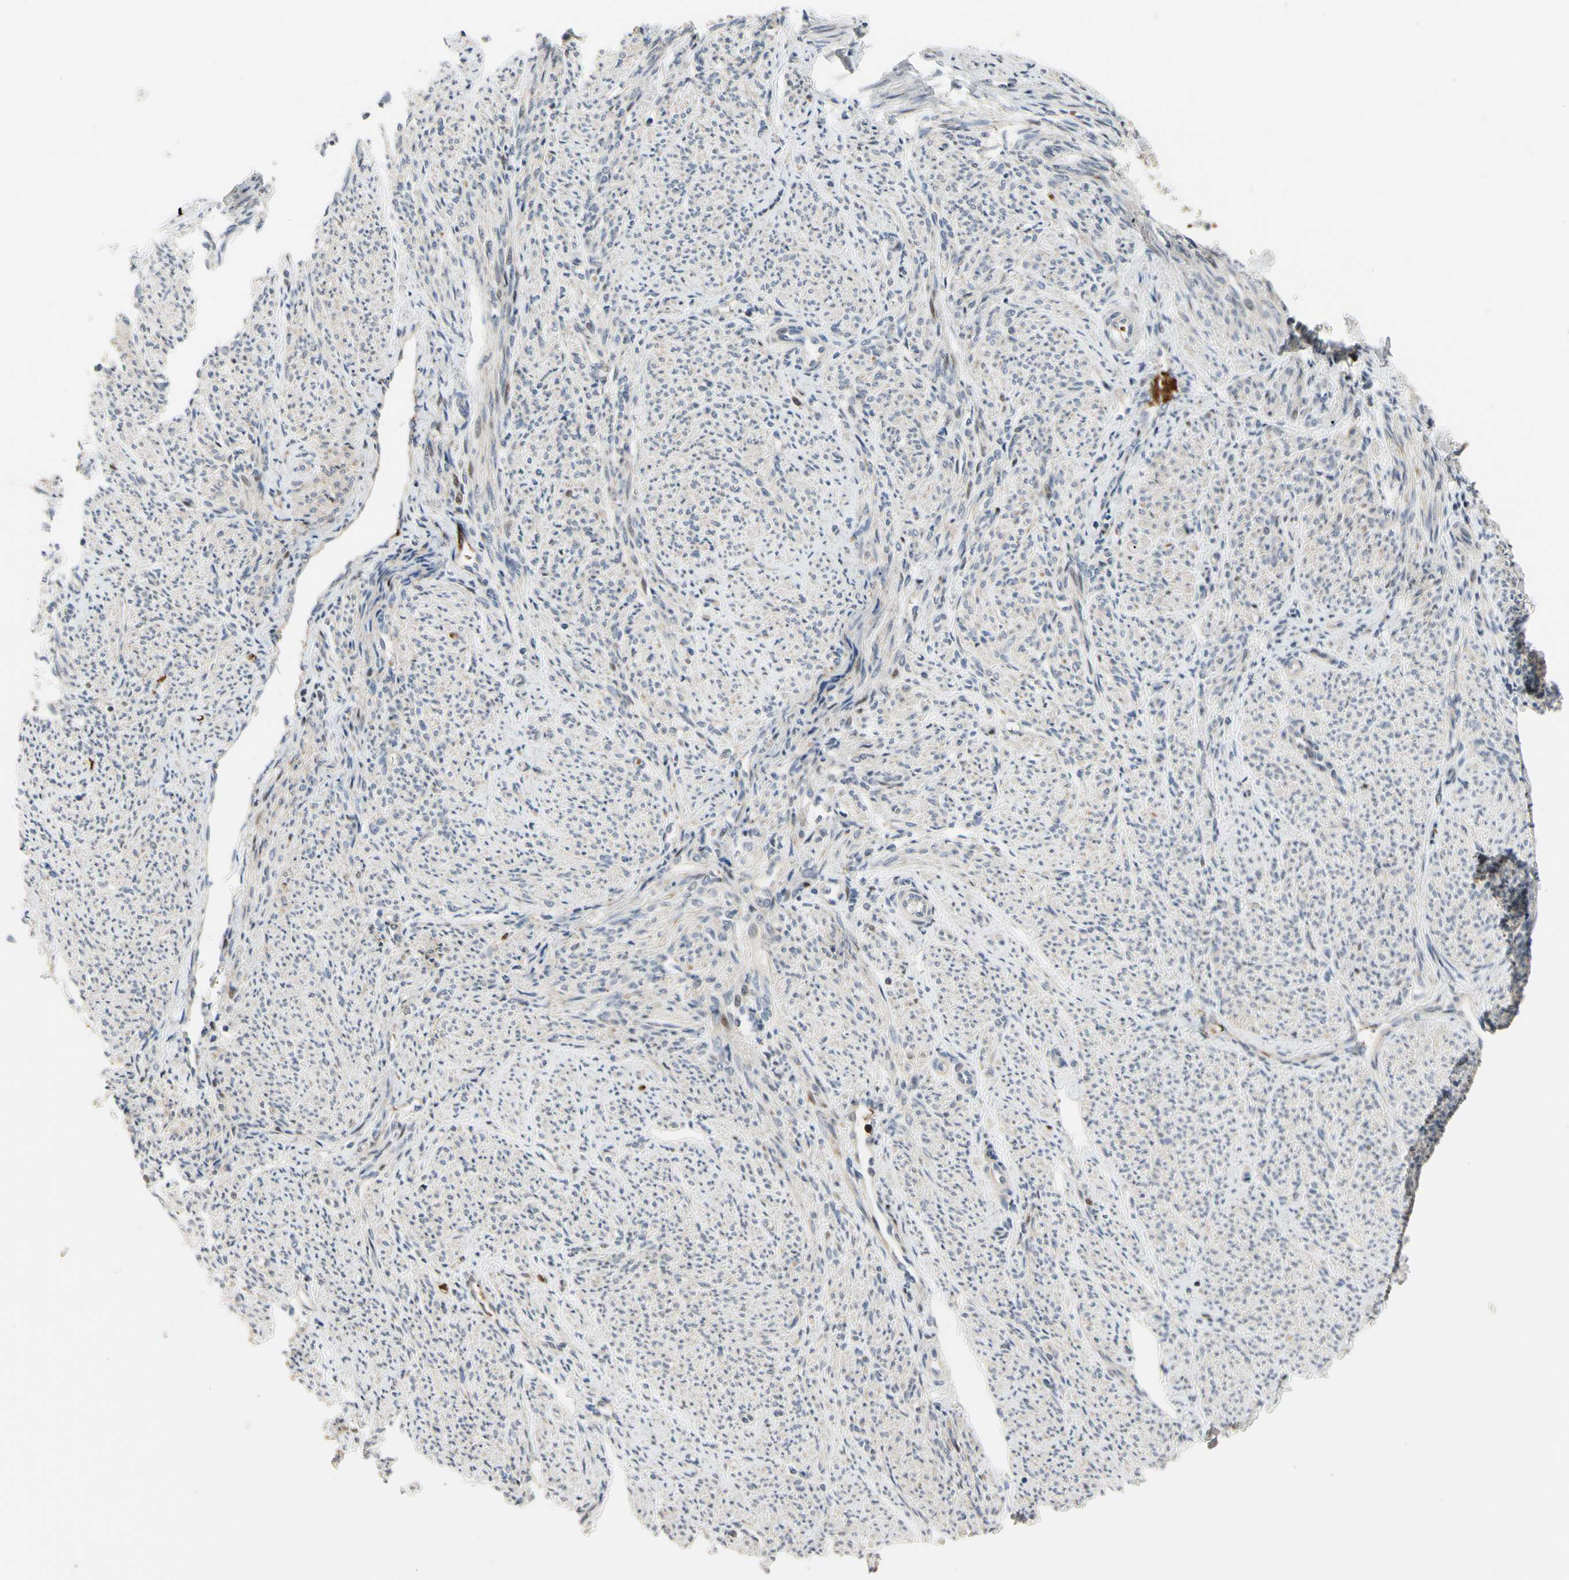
{"staining": {"intensity": "negative", "quantity": "none", "location": "none"}, "tissue": "smooth muscle", "cell_type": "Smooth muscle cells", "image_type": "normal", "snomed": [{"axis": "morphology", "description": "Normal tissue, NOS"}, {"axis": "topography", "description": "Smooth muscle"}], "caption": "IHC of normal smooth muscle displays no staining in smooth muscle cells. (DAB (3,3'-diaminobenzidine) immunohistochemistry with hematoxylin counter stain).", "gene": "HMGCR", "patient": {"sex": "female", "age": 65}}